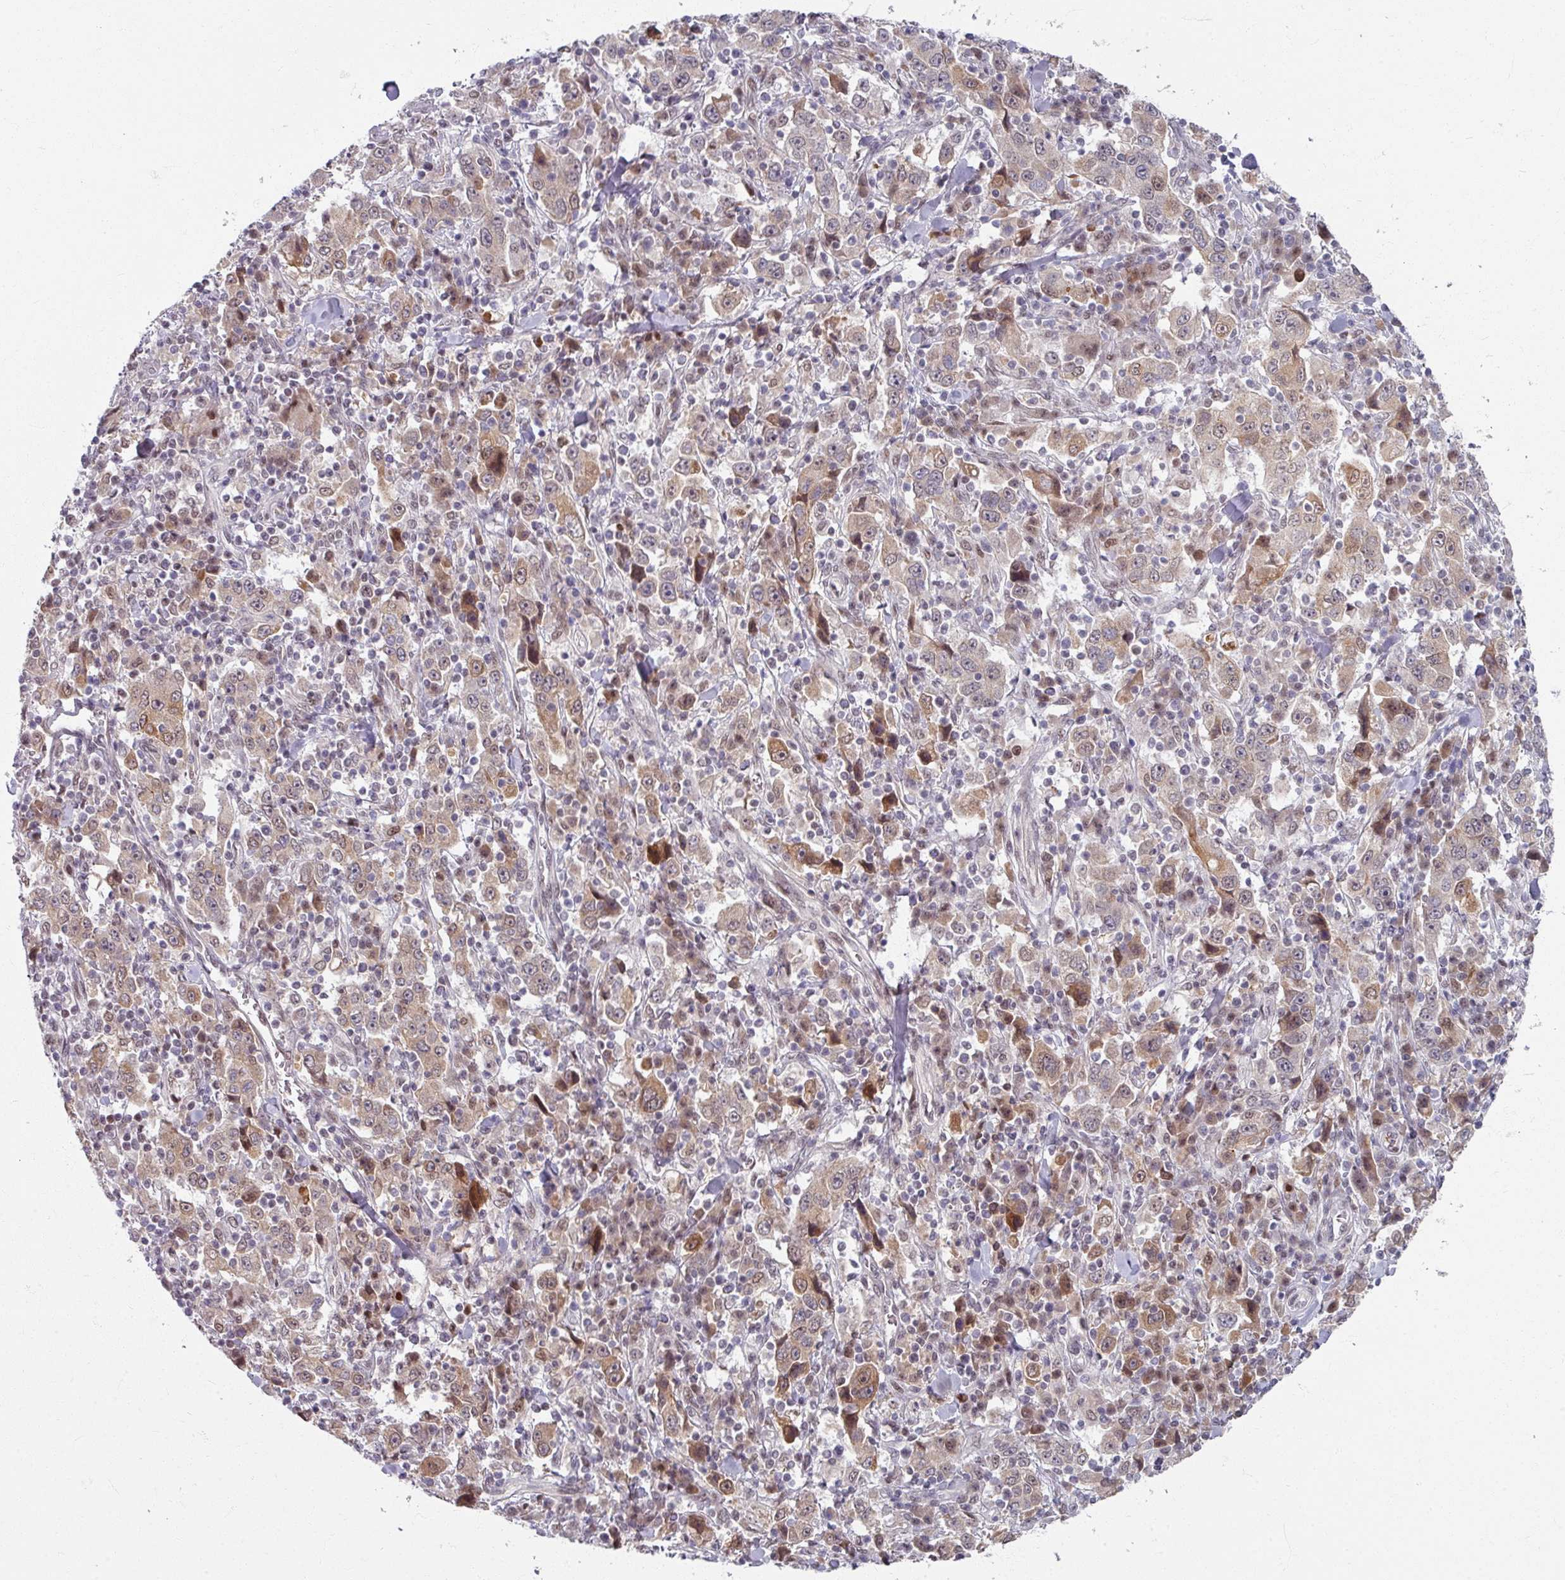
{"staining": {"intensity": "weak", "quantity": "25%-75%", "location": "cytoplasmic/membranous"}, "tissue": "stomach cancer", "cell_type": "Tumor cells", "image_type": "cancer", "snomed": [{"axis": "morphology", "description": "Normal tissue, NOS"}, {"axis": "morphology", "description": "Adenocarcinoma, NOS"}, {"axis": "topography", "description": "Stomach, upper"}, {"axis": "topography", "description": "Stomach"}], "caption": "Protein expression analysis of human stomach adenocarcinoma reveals weak cytoplasmic/membranous positivity in about 25%-75% of tumor cells. (IHC, brightfield microscopy, high magnification).", "gene": "KLC3", "patient": {"sex": "male", "age": 59}}